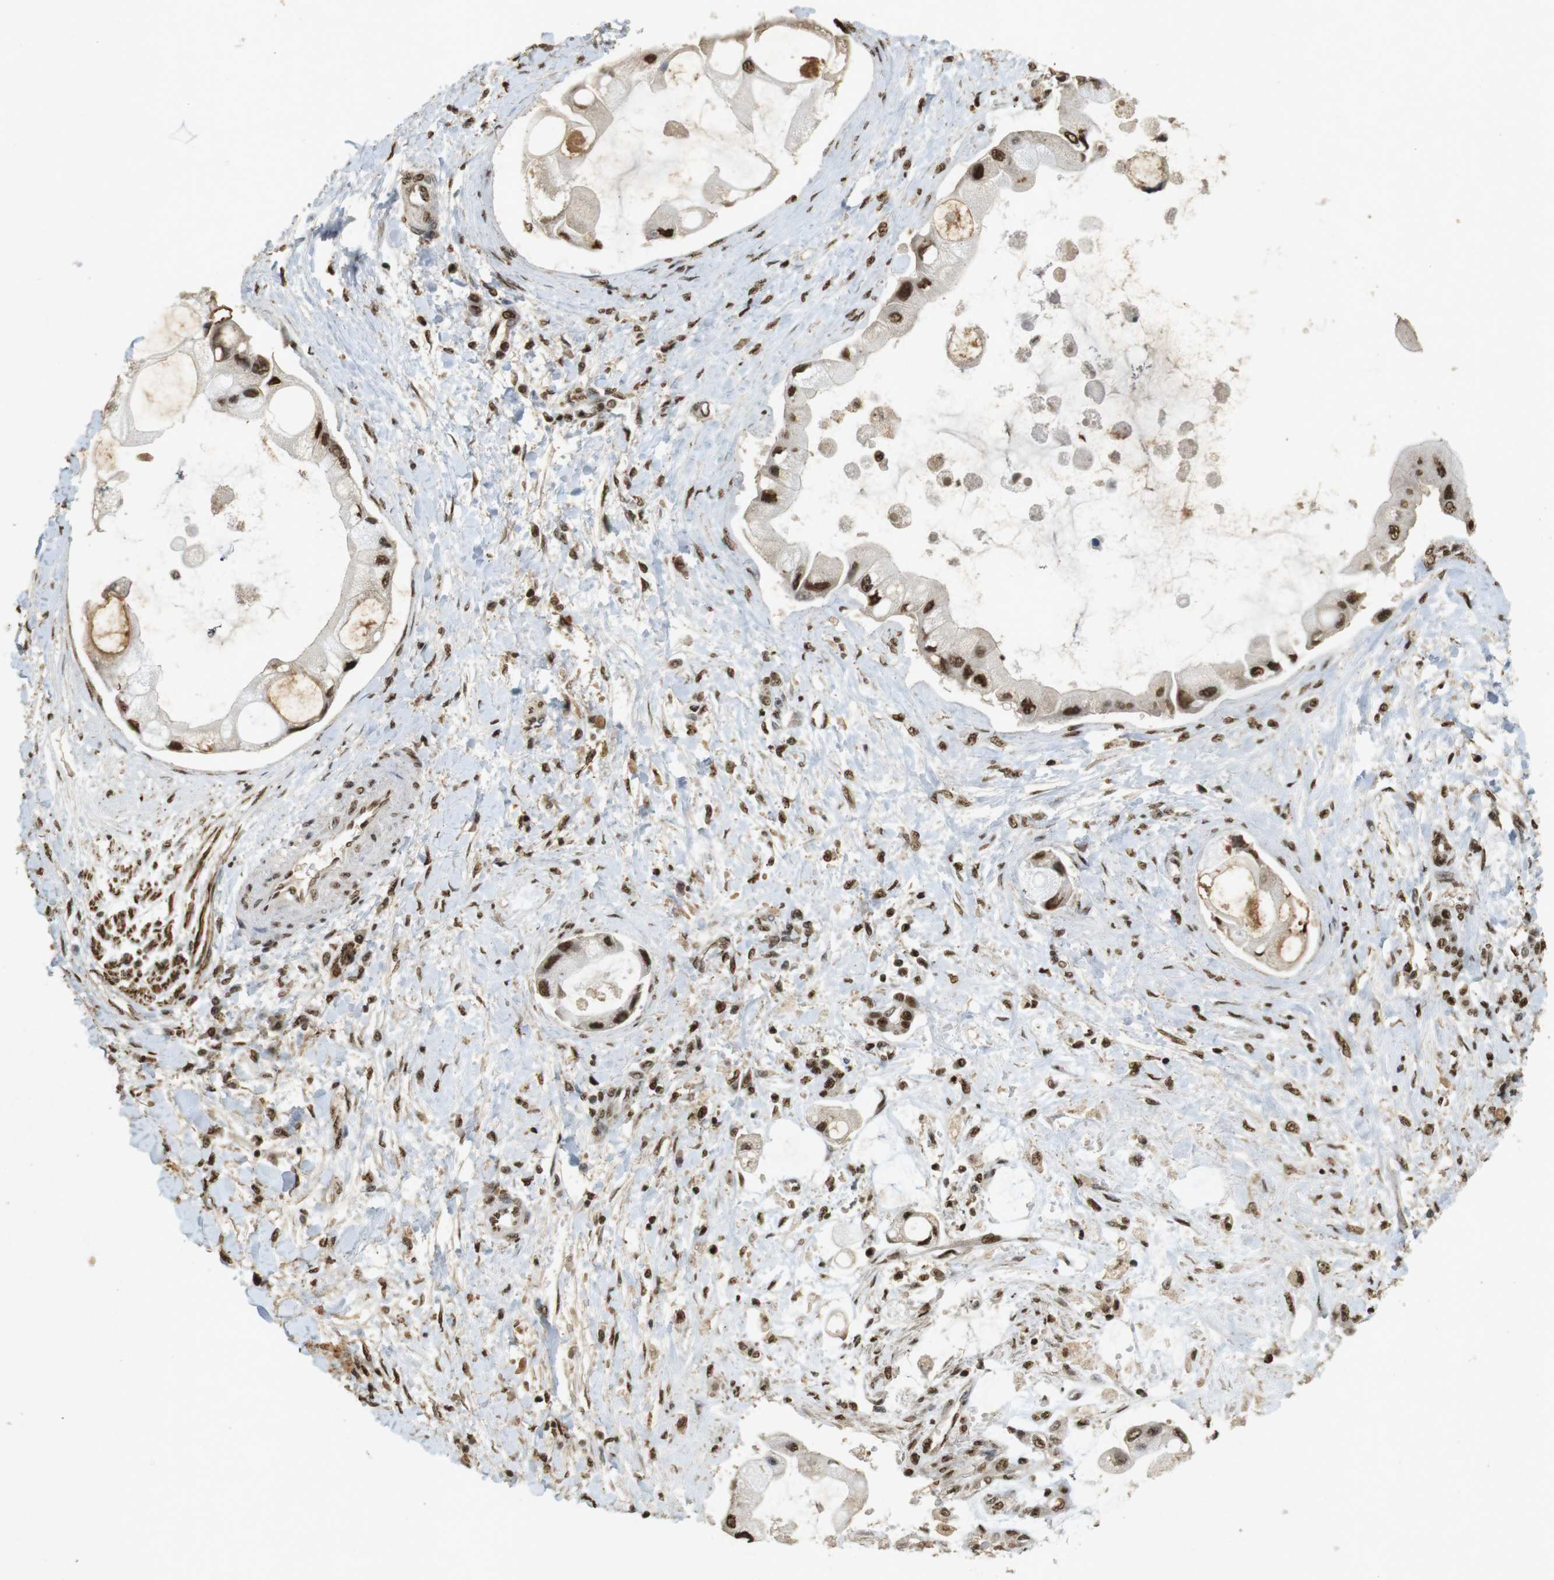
{"staining": {"intensity": "strong", "quantity": ">75%", "location": "nuclear"}, "tissue": "liver cancer", "cell_type": "Tumor cells", "image_type": "cancer", "snomed": [{"axis": "morphology", "description": "Cholangiocarcinoma"}, {"axis": "topography", "description": "Liver"}], "caption": "Liver cancer was stained to show a protein in brown. There is high levels of strong nuclear expression in approximately >75% of tumor cells.", "gene": "GATA4", "patient": {"sex": "male", "age": 50}}